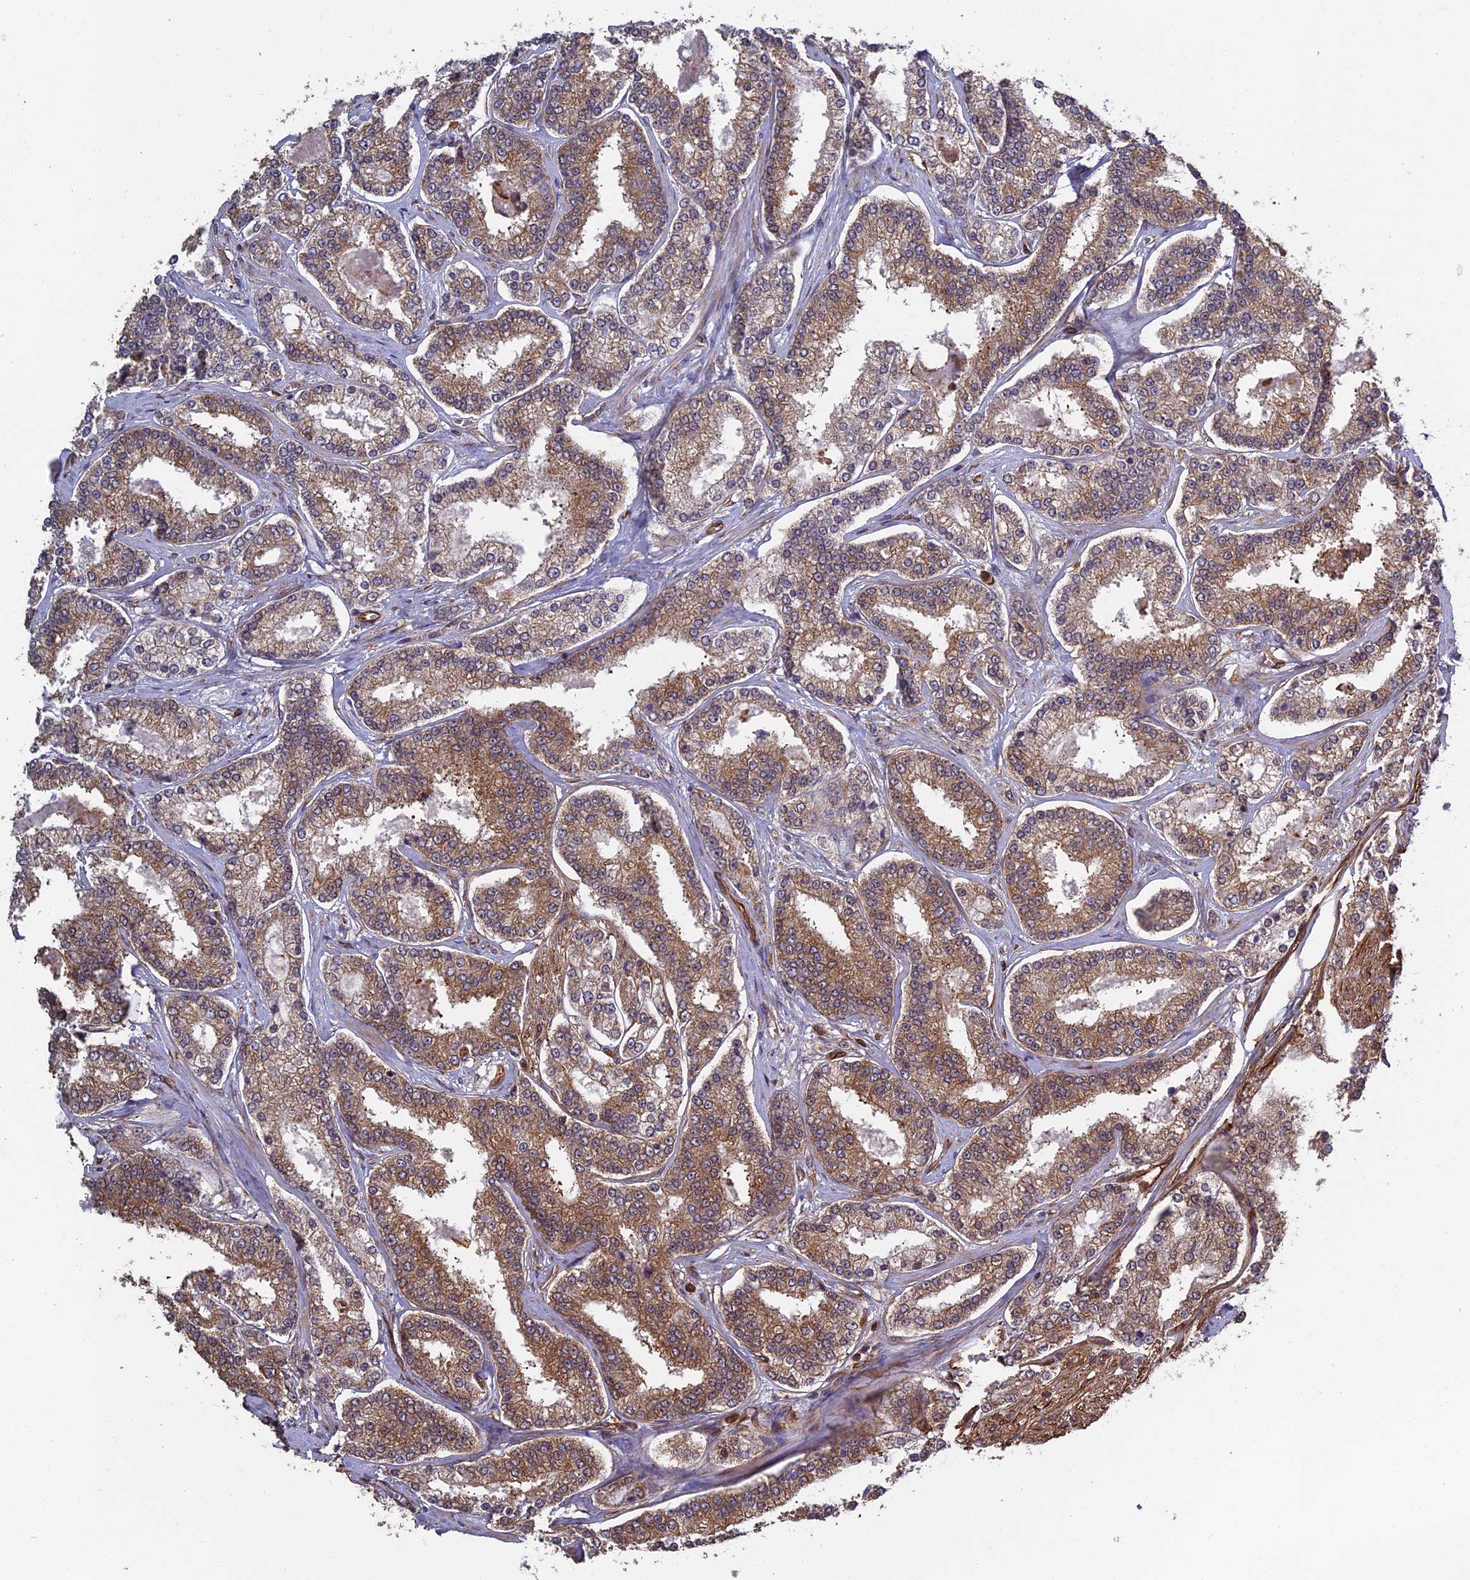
{"staining": {"intensity": "moderate", "quantity": ">75%", "location": "cytoplasmic/membranous"}, "tissue": "prostate cancer", "cell_type": "Tumor cells", "image_type": "cancer", "snomed": [{"axis": "morphology", "description": "Normal tissue, NOS"}, {"axis": "morphology", "description": "Adenocarcinoma, High grade"}, {"axis": "topography", "description": "Prostate"}], "caption": "Prostate cancer stained with immunohistochemistry demonstrates moderate cytoplasmic/membranous expression in about >75% of tumor cells. The staining was performed using DAB, with brown indicating positive protein expression. Nuclei are stained blue with hematoxylin.", "gene": "CCDC124", "patient": {"sex": "male", "age": 83}}